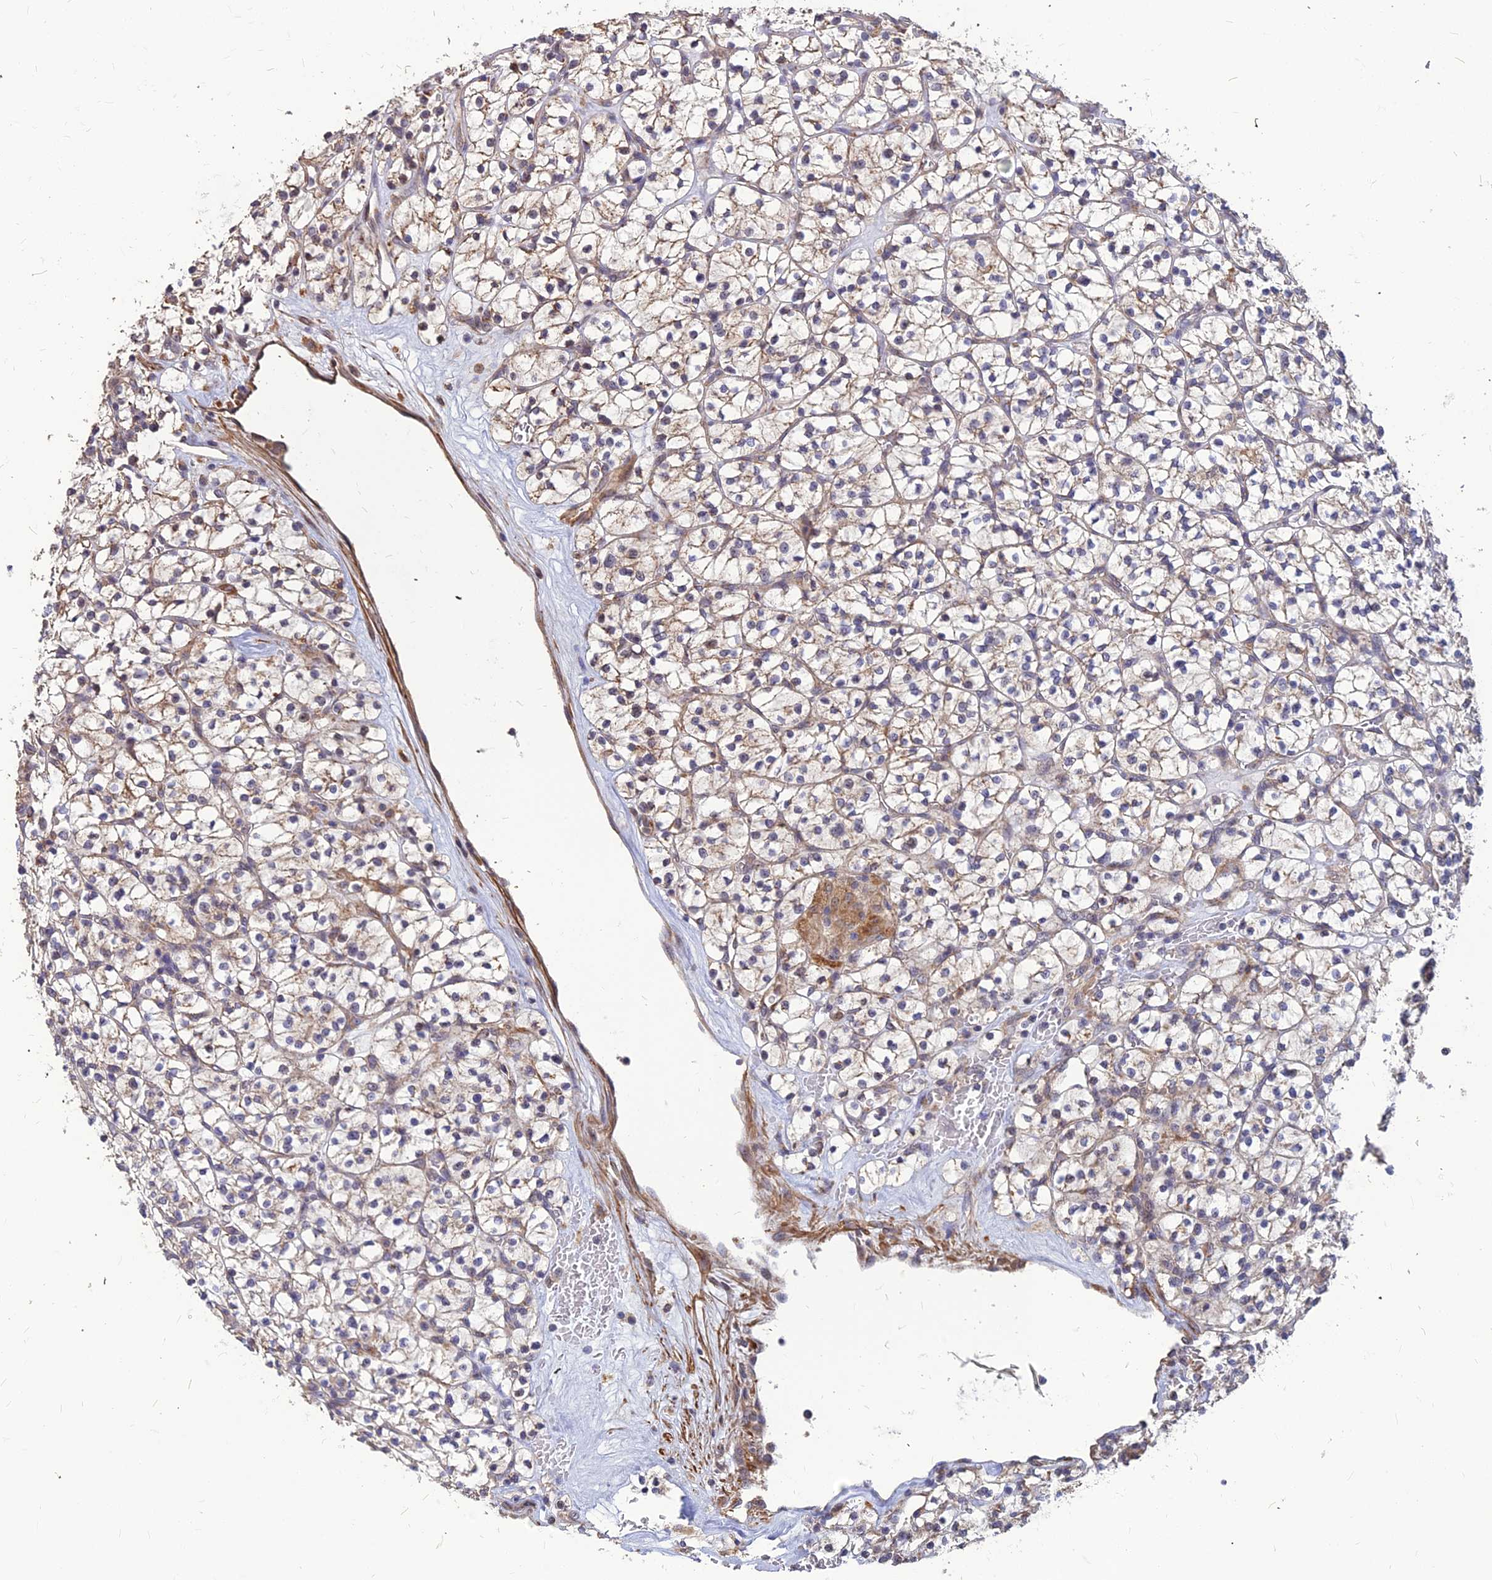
{"staining": {"intensity": "weak", "quantity": ">75%", "location": "cytoplasmic/membranous"}, "tissue": "renal cancer", "cell_type": "Tumor cells", "image_type": "cancer", "snomed": [{"axis": "morphology", "description": "Adenocarcinoma, NOS"}, {"axis": "topography", "description": "Kidney"}], "caption": "IHC image of neoplastic tissue: human renal cancer stained using immunohistochemistry demonstrates low levels of weak protein expression localized specifically in the cytoplasmic/membranous of tumor cells, appearing as a cytoplasmic/membranous brown color.", "gene": "LEKR1", "patient": {"sex": "female", "age": 64}}